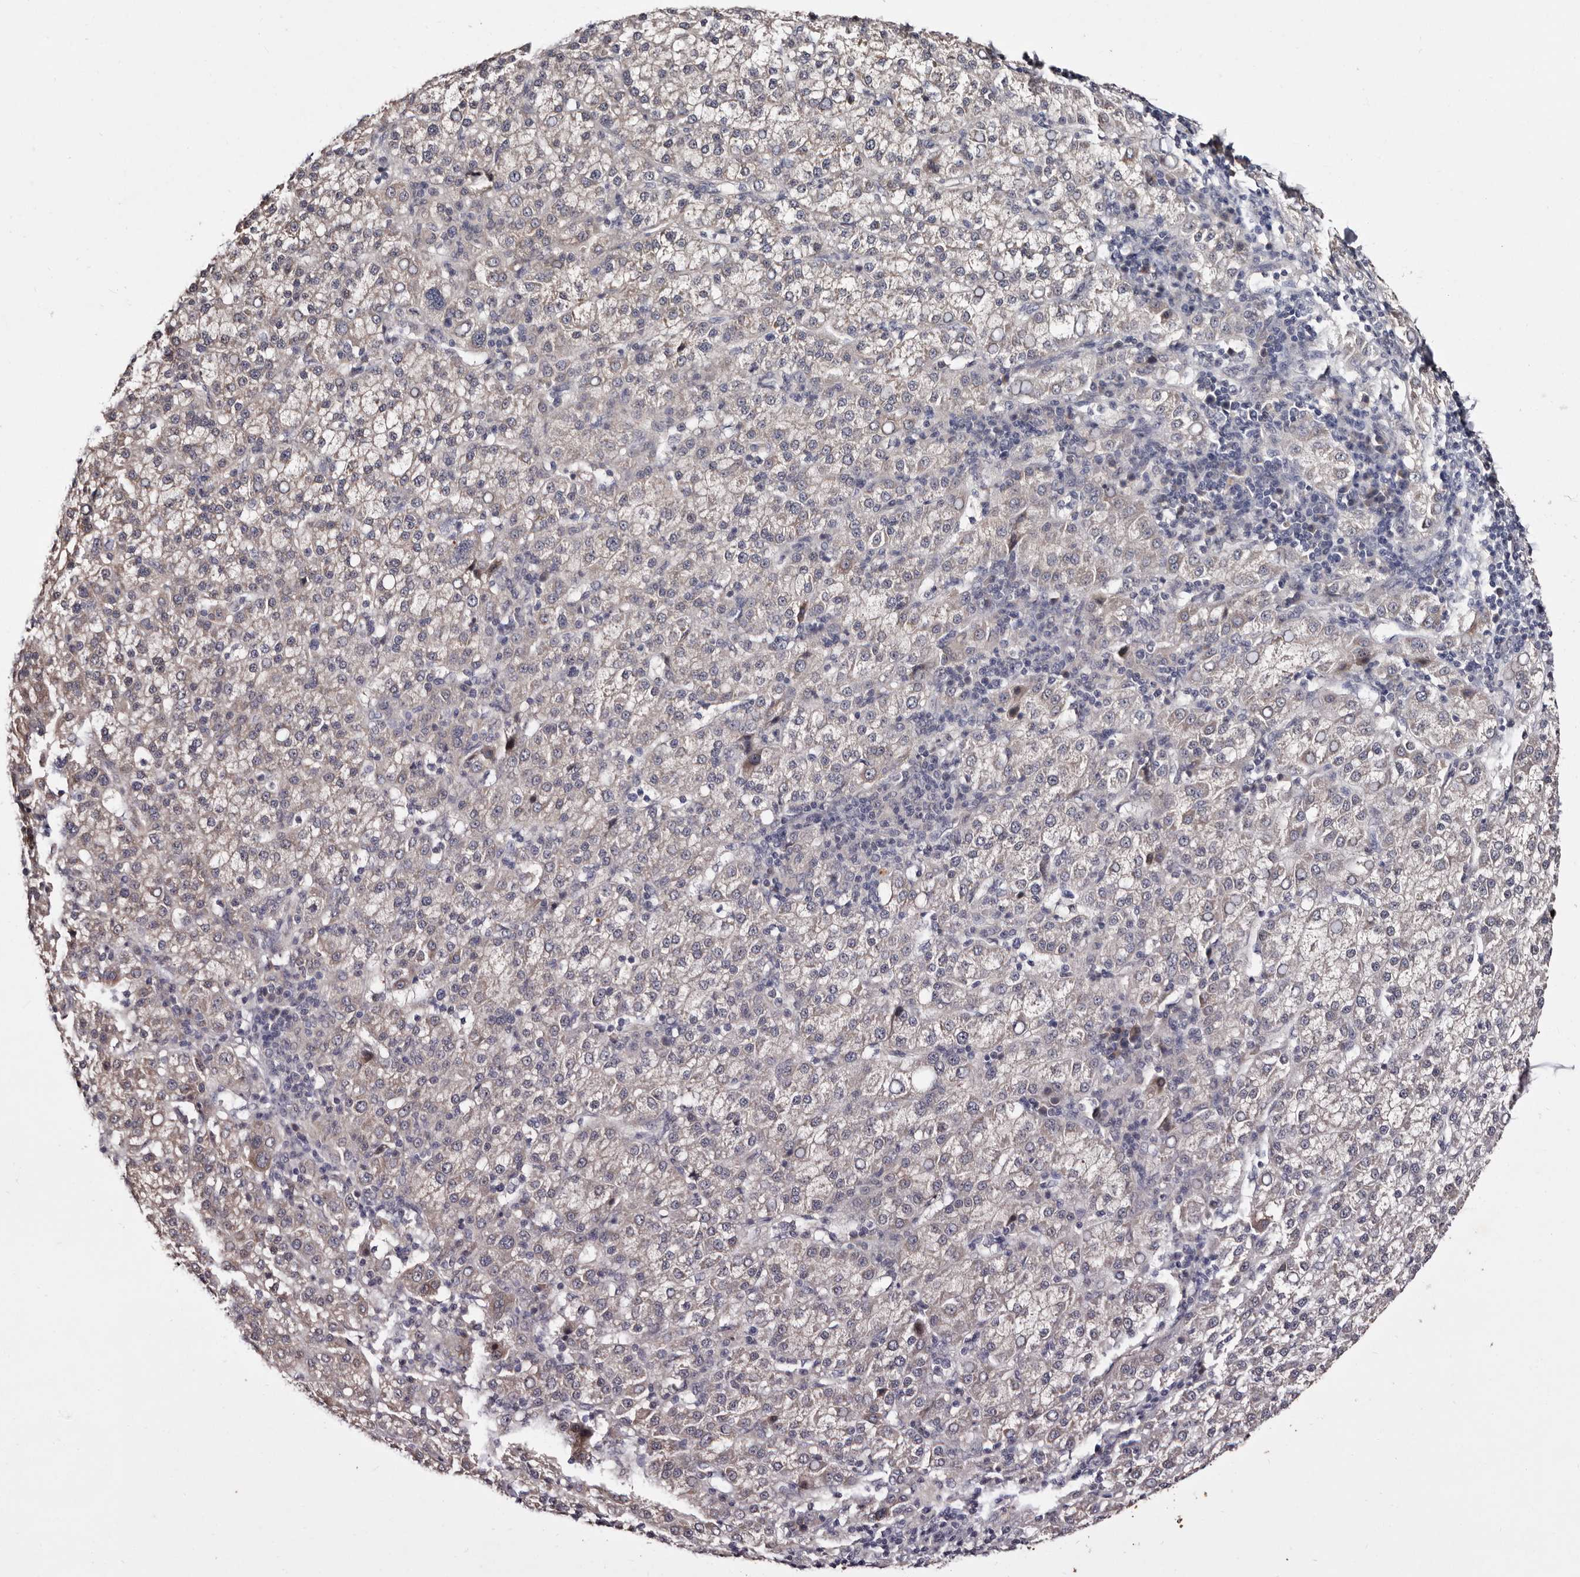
{"staining": {"intensity": "negative", "quantity": "none", "location": "none"}, "tissue": "liver cancer", "cell_type": "Tumor cells", "image_type": "cancer", "snomed": [{"axis": "morphology", "description": "Carcinoma, Hepatocellular, NOS"}, {"axis": "topography", "description": "Liver"}], "caption": "Micrograph shows no significant protein positivity in tumor cells of hepatocellular carcinoma (liver).", "gene": "LANCL2", "patient": {"sex": "female", "age": 58}}